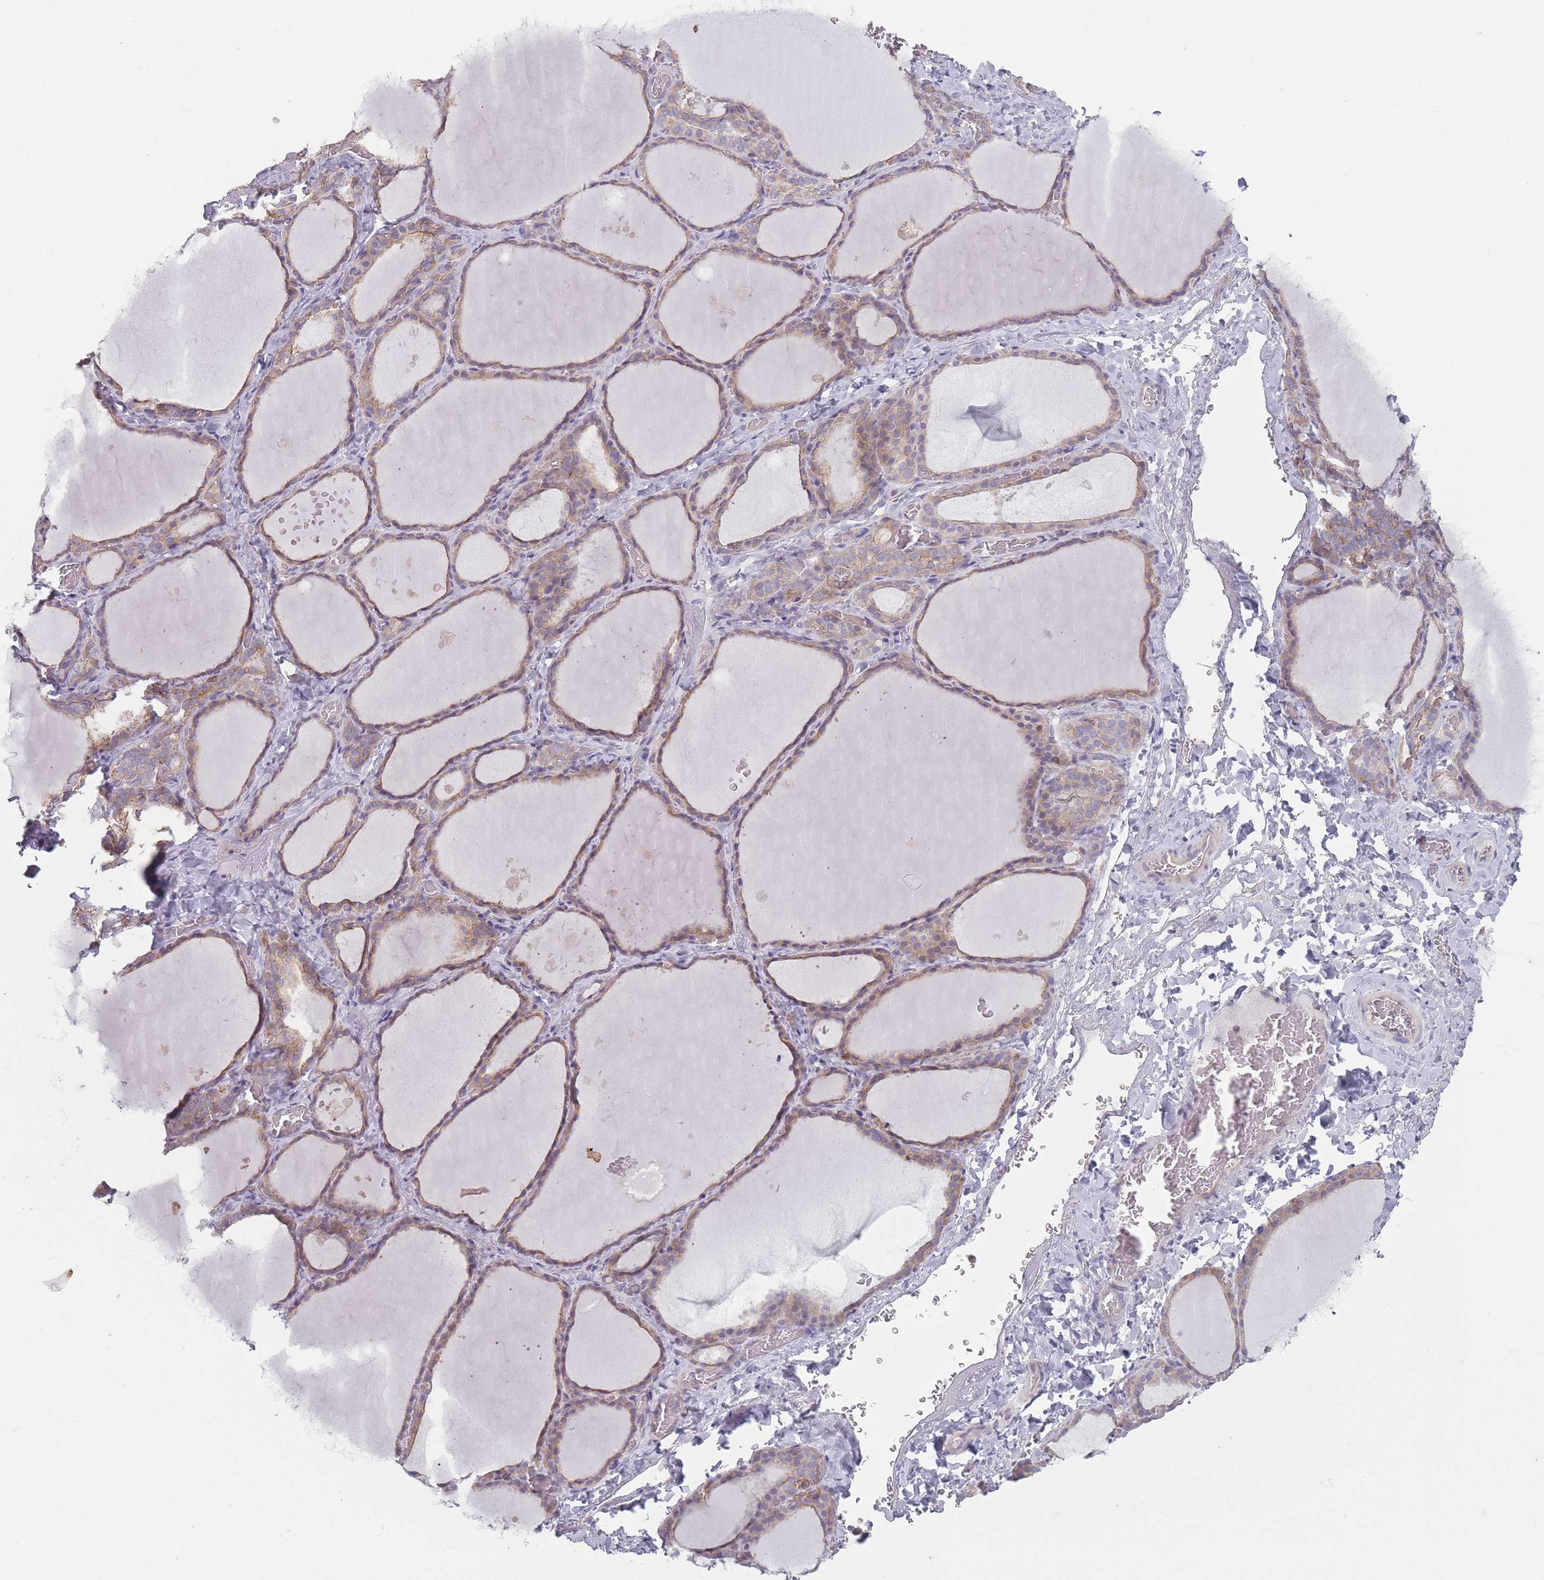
{"staining": {"intensity": "weak", "quantity": ">75%", "location": "cytoplasmic/membranous"}, "tissue": "thyroid gland", "cell_type": "Glandular cells", "image_type": "normal", "snomed": [{"axis": "morphology", "description": "Normal tissue, NOS"}, {"axis": "topography", "description": "Thyroid gland"}], "caption": "Protein staining by immunohistochemistry shows weak cytoplasmic/membranous staining in about >75% of glandular cells in unremarkable thyroid gland. The protein of interest is shown in brown color, while the nuclei are stained blue.", "gene": "HSBP1L1", "patient": {"sex": "female", "age": 39}}